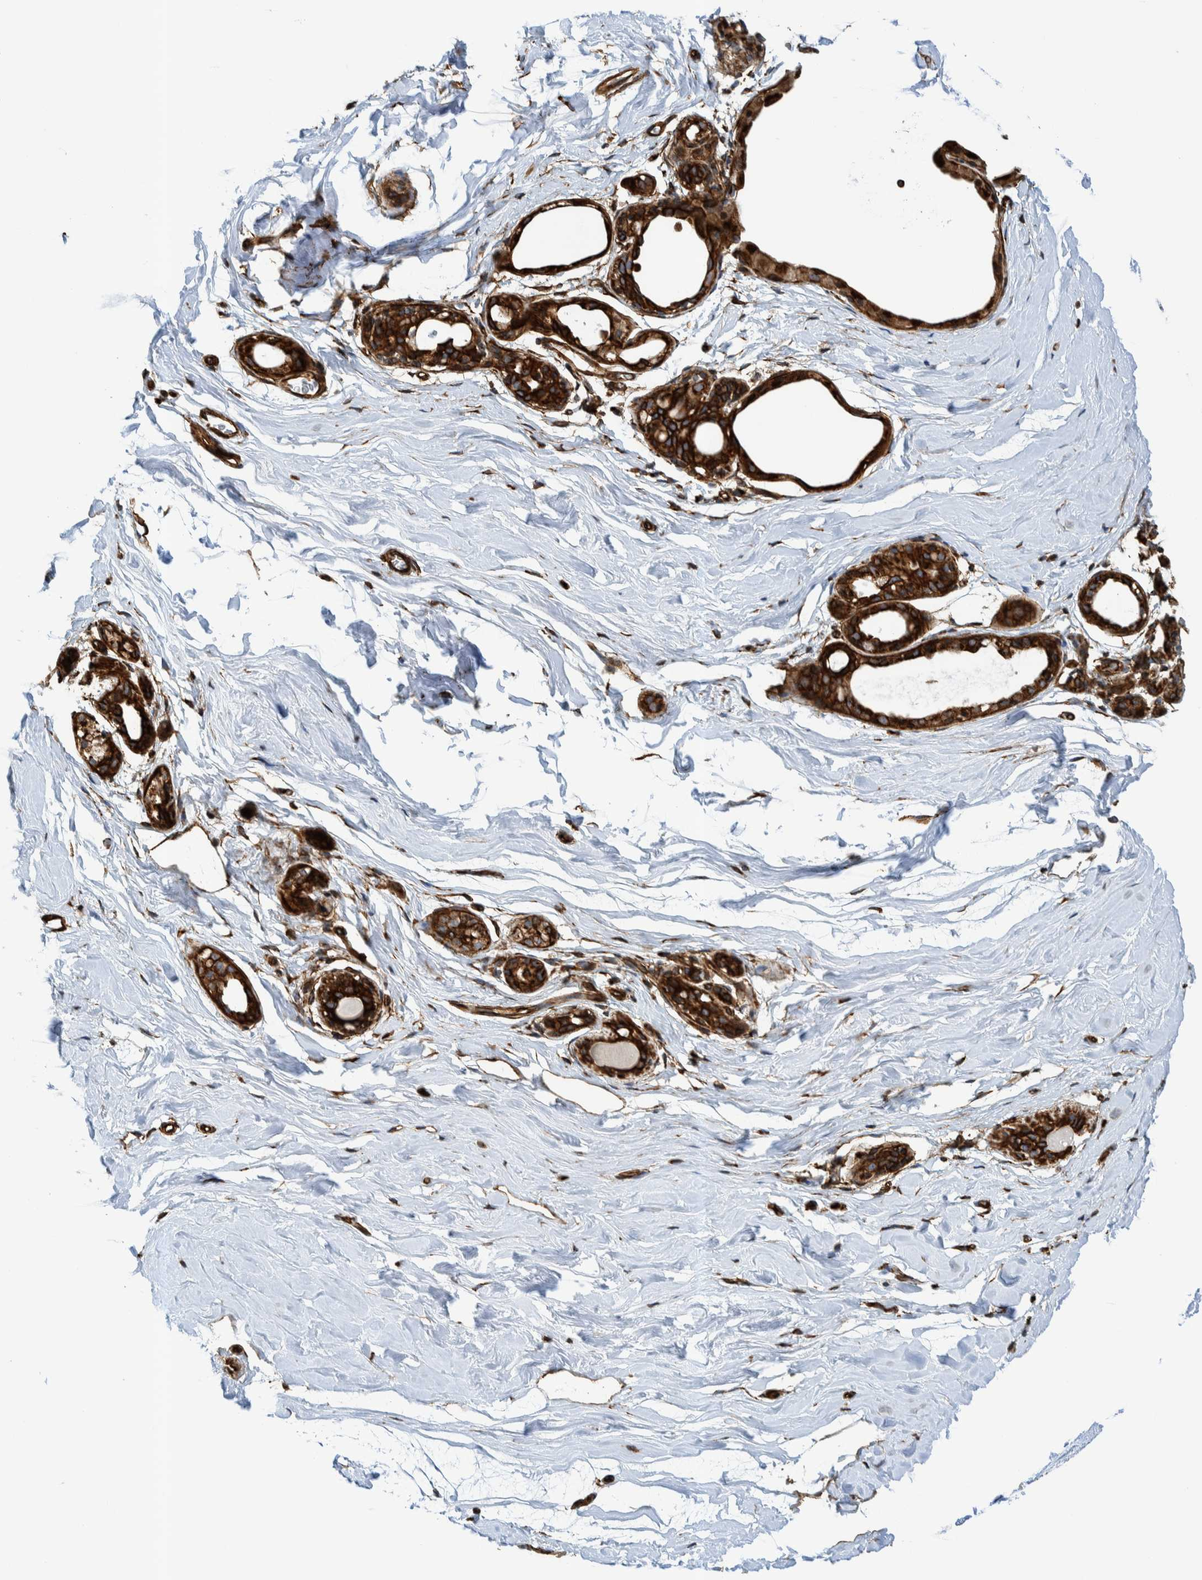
{"staining": {"intensity": "strong", "quantity": ">75%", "location": "cytoplasmic/membranous"}, "tissue": "breast", "cell_type": "Adipocytes", "image_type": "normal", "snomed": [{"axis": "morphology", "description": "Normal tissue, NOS"}, {"axis": "topography", "description": "Breast"}], "caption": "Benign breast displays strong cytoplasmic/membranous positivity in about >75% of adipocytes, visualized by immunohistochemistry. The staining is performed using DAB brown chromogen to label protein expression. The nuclei are counter-stained blue using hematoxylin.", "gene": "CCDC57", "patient": {"sex": "female", "age": 62}}